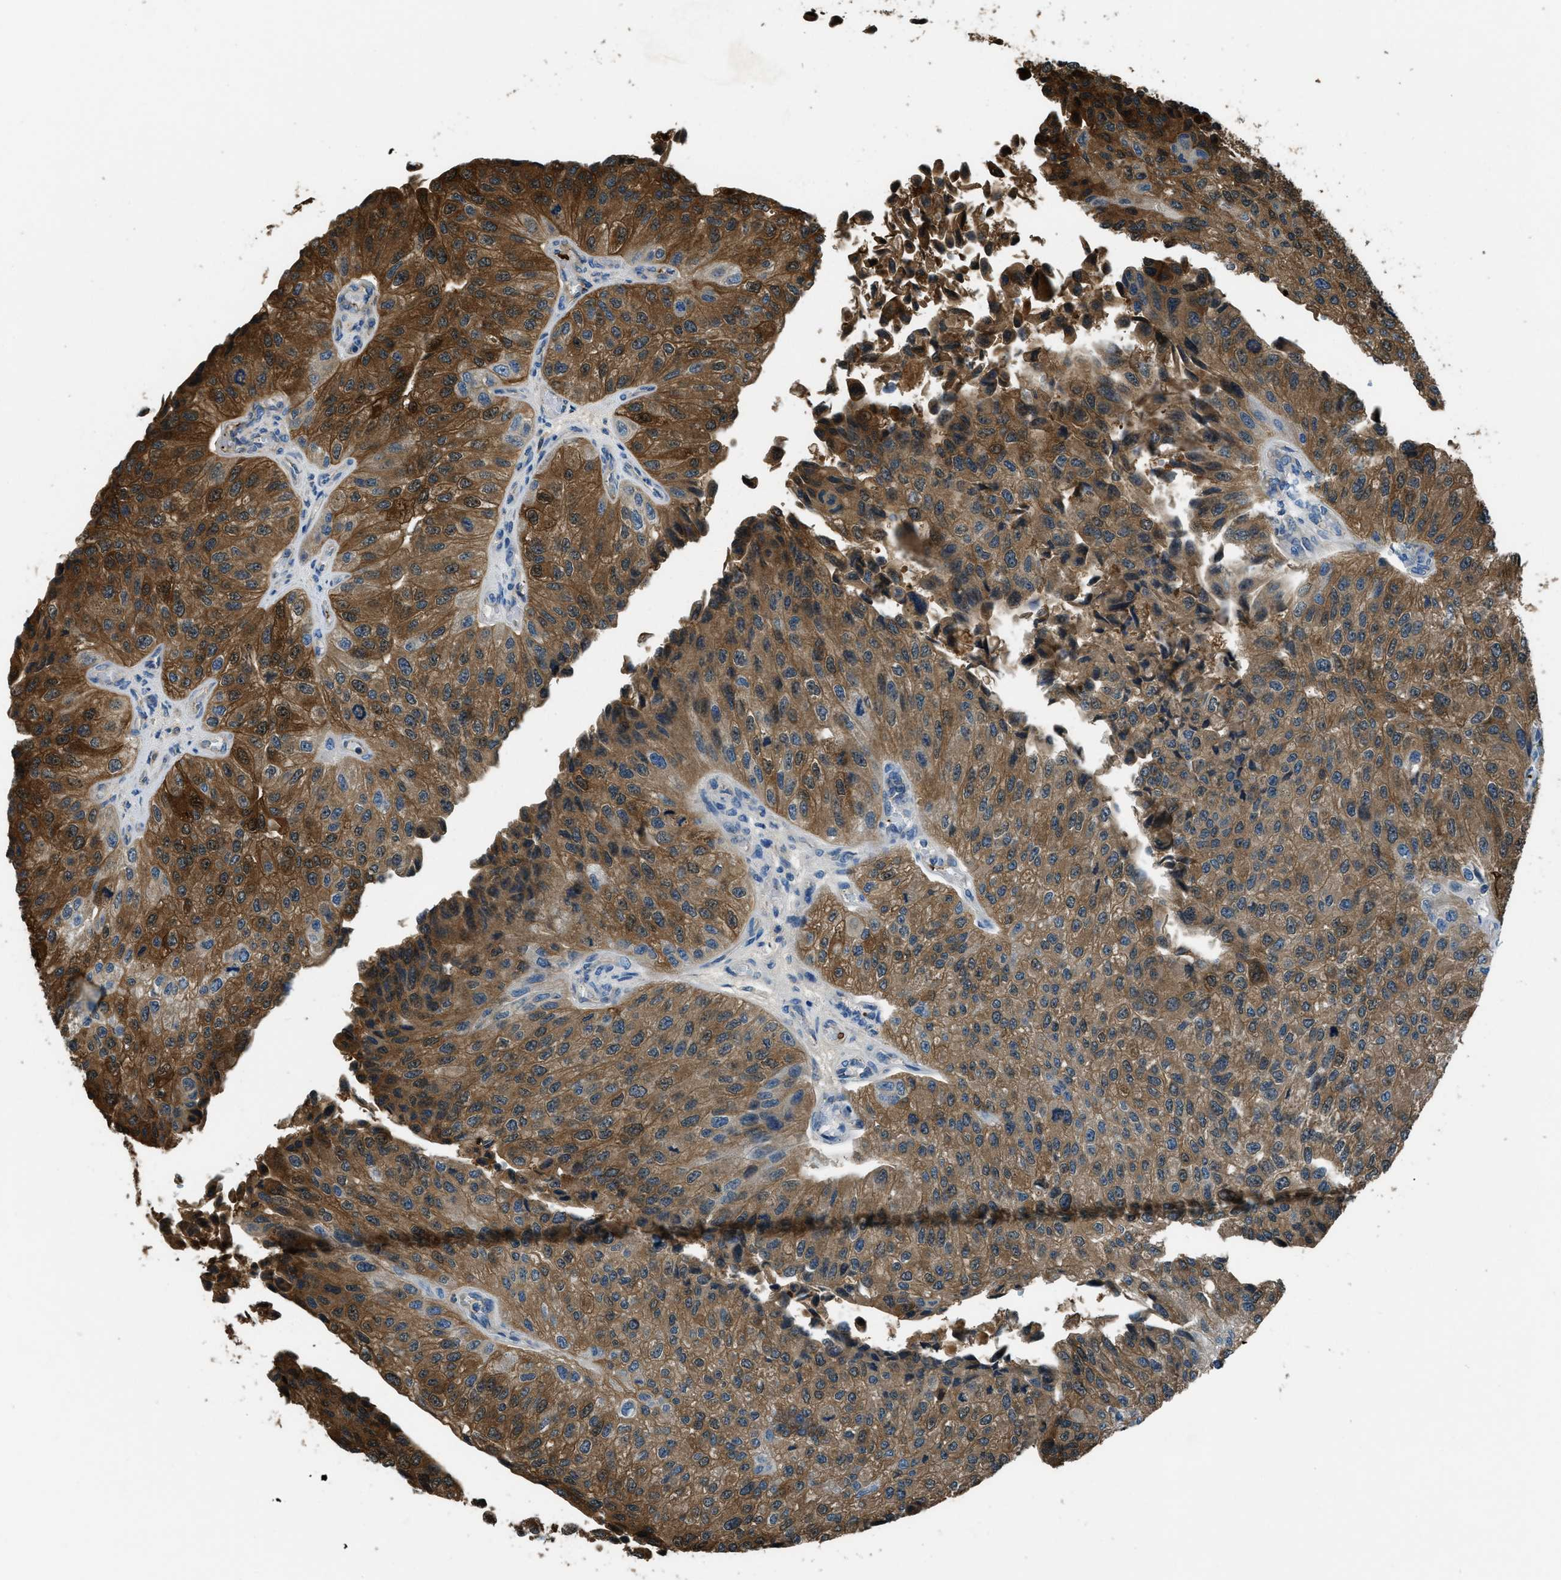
{"staining": {"intensity": "strong", "quantity": ">75%", "location": "cytoplasmic/membranous"}, "tissue": "urothelial cancer", "cell_type": "Tumor cells", "image_type": "cancer", "snomed": [{"axis": "morphology", "description": "Urothelial carcinoma, High grade"}, {"axis": "topography", "description": "Kidney"}, {"axis": "topography", "description": "Urinary bladder"}], "caption": "An IHC photomicrograph of tumor tissue is shown. Protein staining in brown highlights strong cytoplasmic/membranous positivity in urothelial cancer within tumor cells.", "gene": "GIMAP8", "patient": {"sex": "male", "age": 77}}